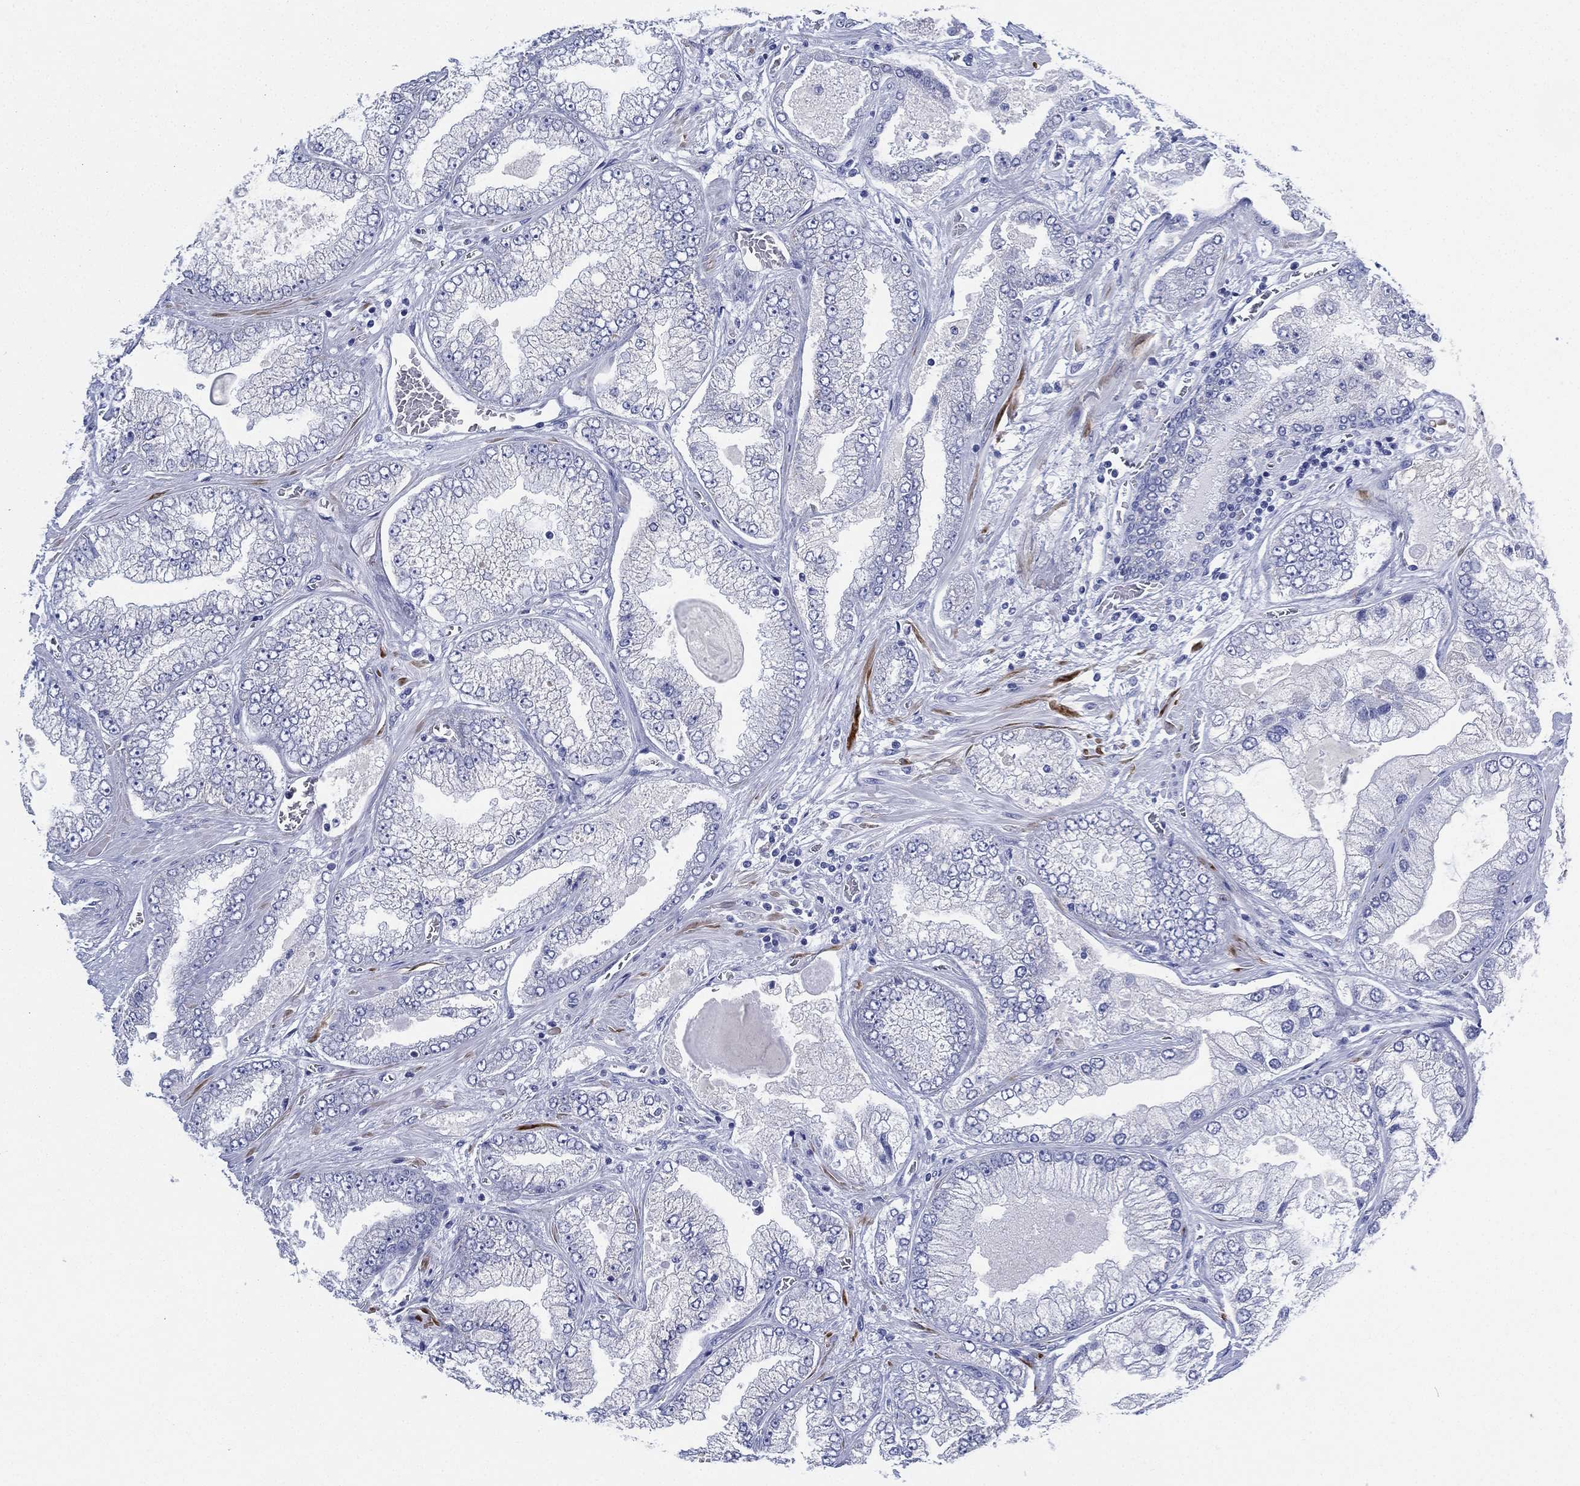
{"staining": {"intensity": "negative", "quantity": "none", "location": "none"}, "tissue": "prostate cancer", "cell_type": "Tumor cells", "image_type": "cancer", "snomed": [{"axis": "morphology", "description": "Adenocarcinoma, Low grade"}, {"axis": "topography", "description": "Prostate"}], "caption": "Protein analysis of prostate cancer (adenocarcinoma (low-grade)) demonstrates no significant expression in tumor cells. (DAB immunohistochemistry, high magnification).", "gene": "SLC9C2", "patient": {"sex": "male", "age": 57}}